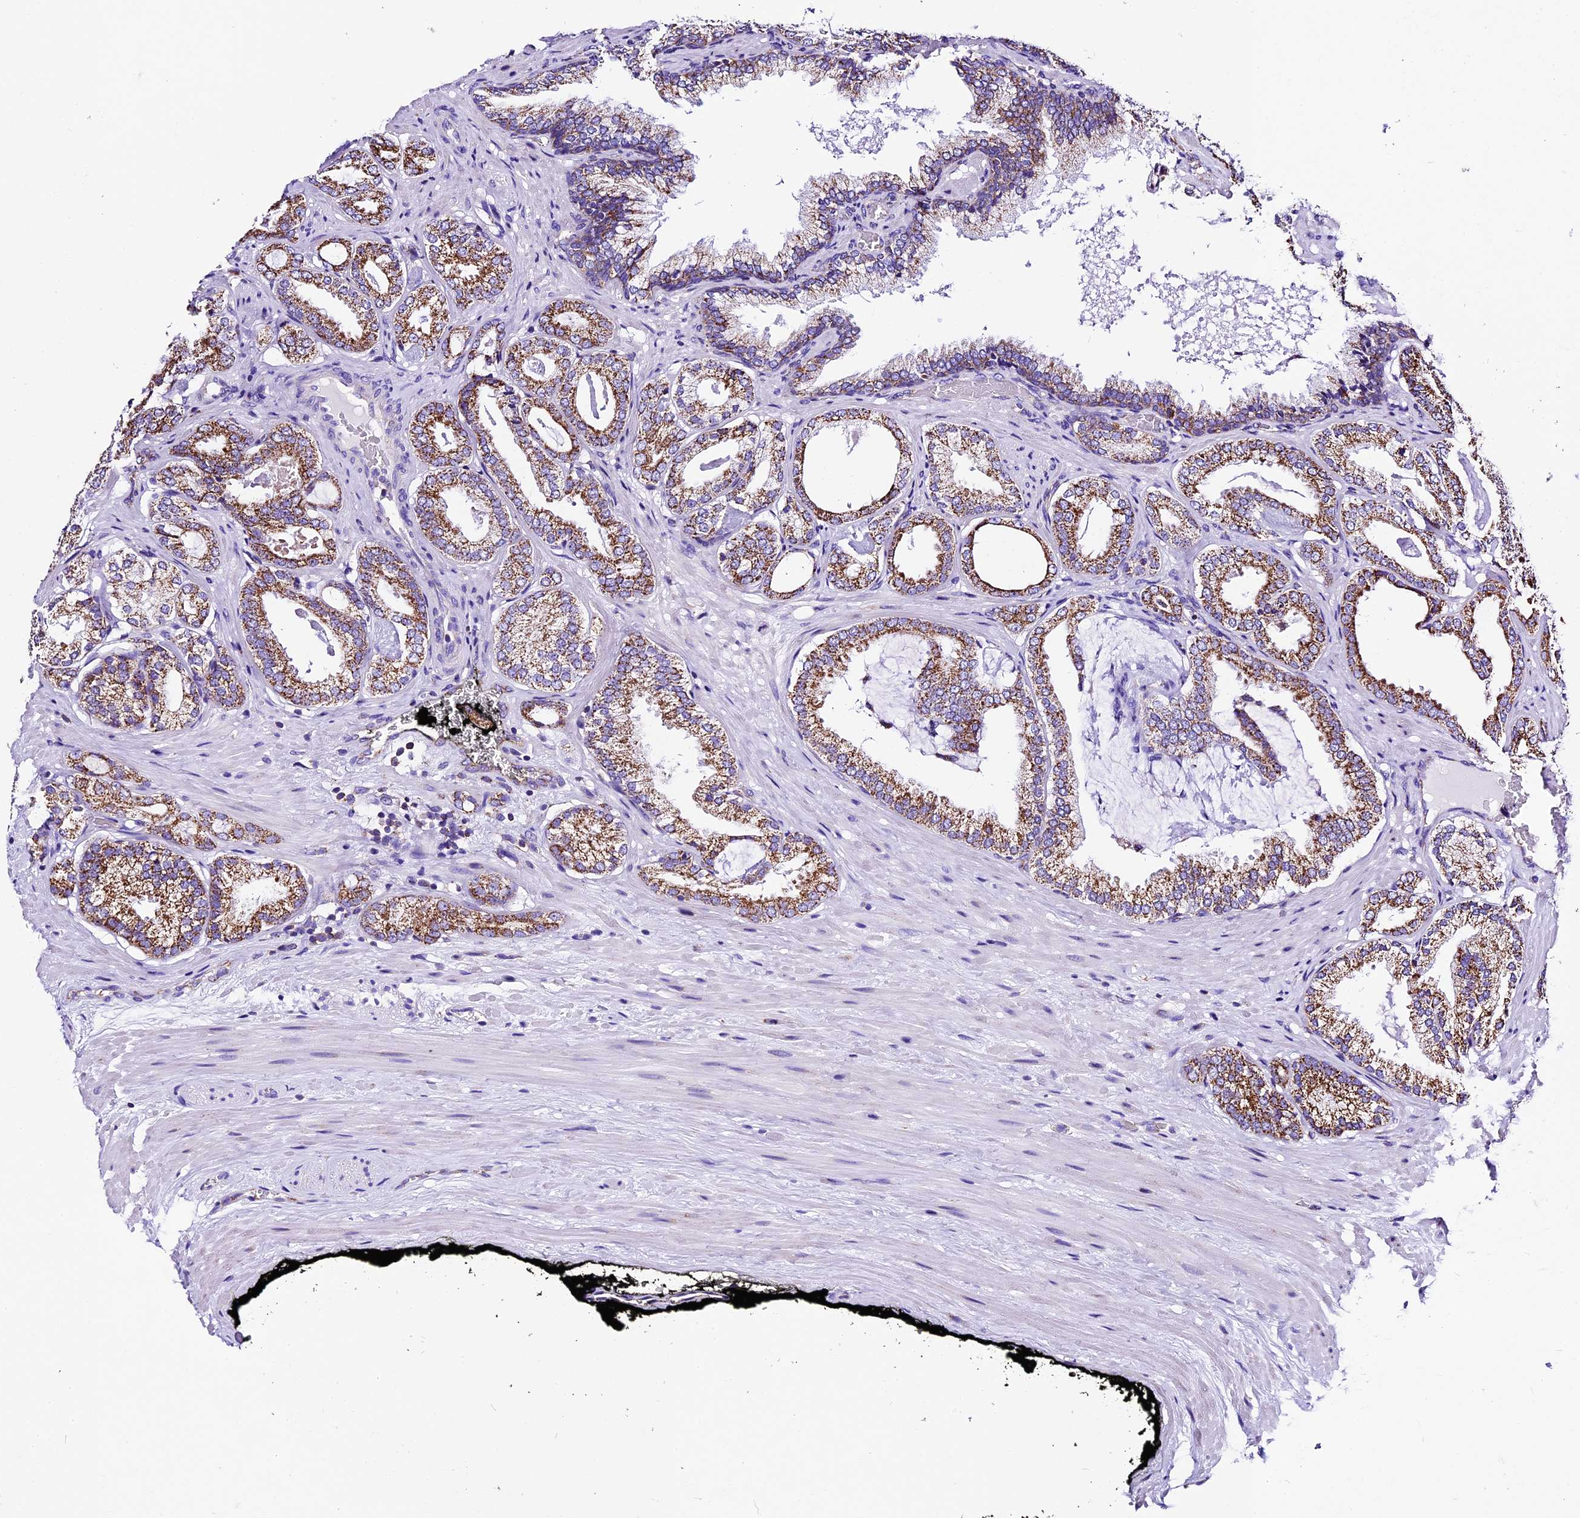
{"staining": {"intensity": "strong", "quantity": ">75%", "location": "cytoplasmic/membranous"}, "tissue": "prostate cancer", "cell_type": "Tumor cells", "image_type": "cancer", "snomed": [{"axis": "morphology", "description": "Adenocarcinoma, Low grade"}, {"axis": "topography", "description": "Prostate"}], "caption": "Brown immunohistochemical staining in prostate adenocarcinoma (low-grade) demonstrates strong cytoplasmic/membranous staining in approximately >75% of tumor cells. (DAB (3,3'-diaminobenzidine) = brown stain, brightfield microscopy at high magnification).", "gene": "DCAF5", "patient": {"sex": "male", "age": 71}}